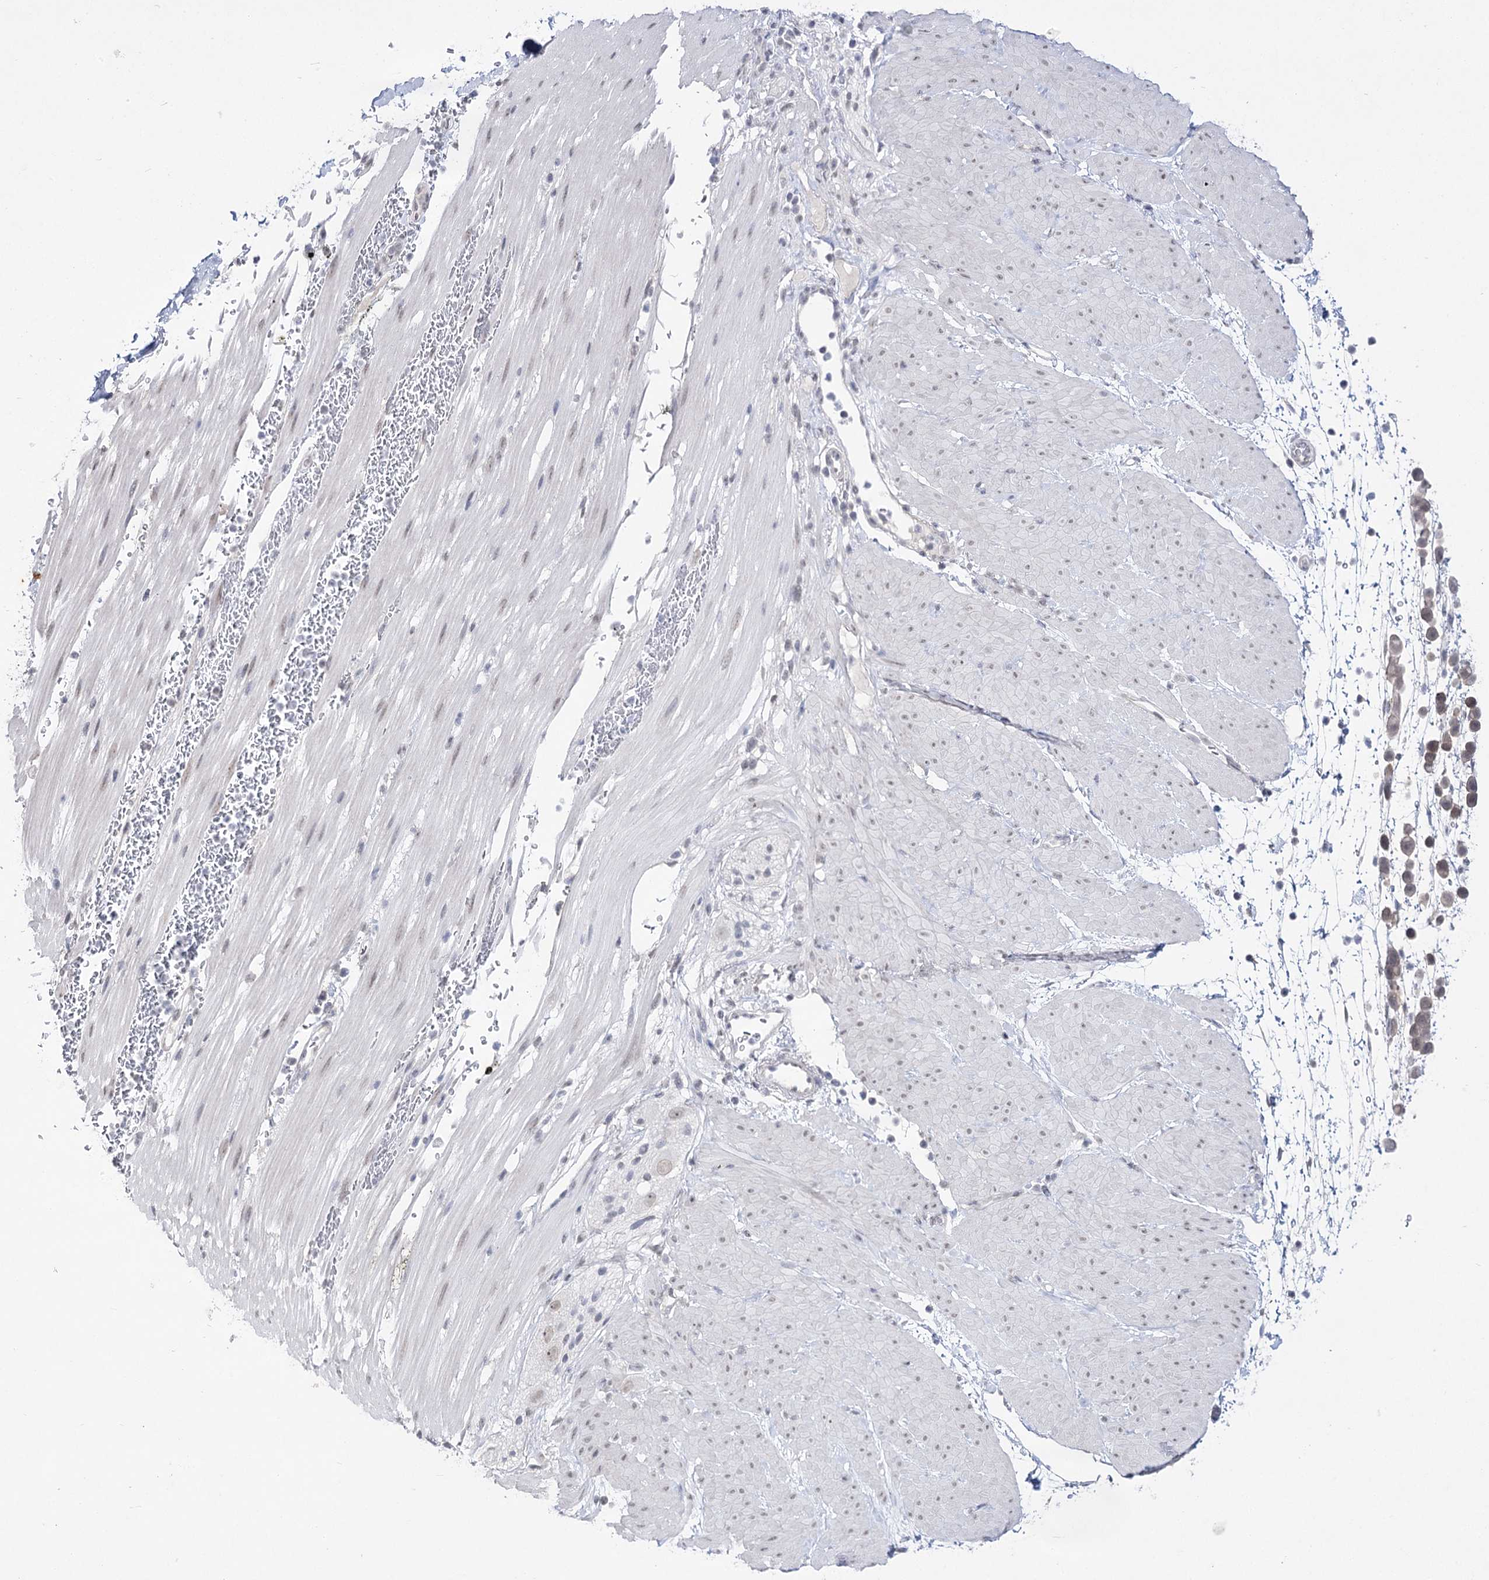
{"staining": {"intensity": "weak", "quantity": ">75%", "location": "nuclear"}, "tissue": "pancreatic cancer", "cell_type": "Tumor cells", "image_type": "cancer", "snomed": [{"axis": "morphology", "description": "Normal tissue, NOS"}, {"axis": "morphology", "description": "Adenocarcinoma, NOS"}, {"axis": "topography", "description": "Pancreas"}], "caption": "Immunohistochemistry of human adenocarcinoma (pancreatic) shows low levels of weak nuclear staining in about >75% of tumor cells. The protein is shown in brown color, while the nuclei are stained blue.", "gene": "ATP10B", "patient": {"sex": "female", "age": 64}}